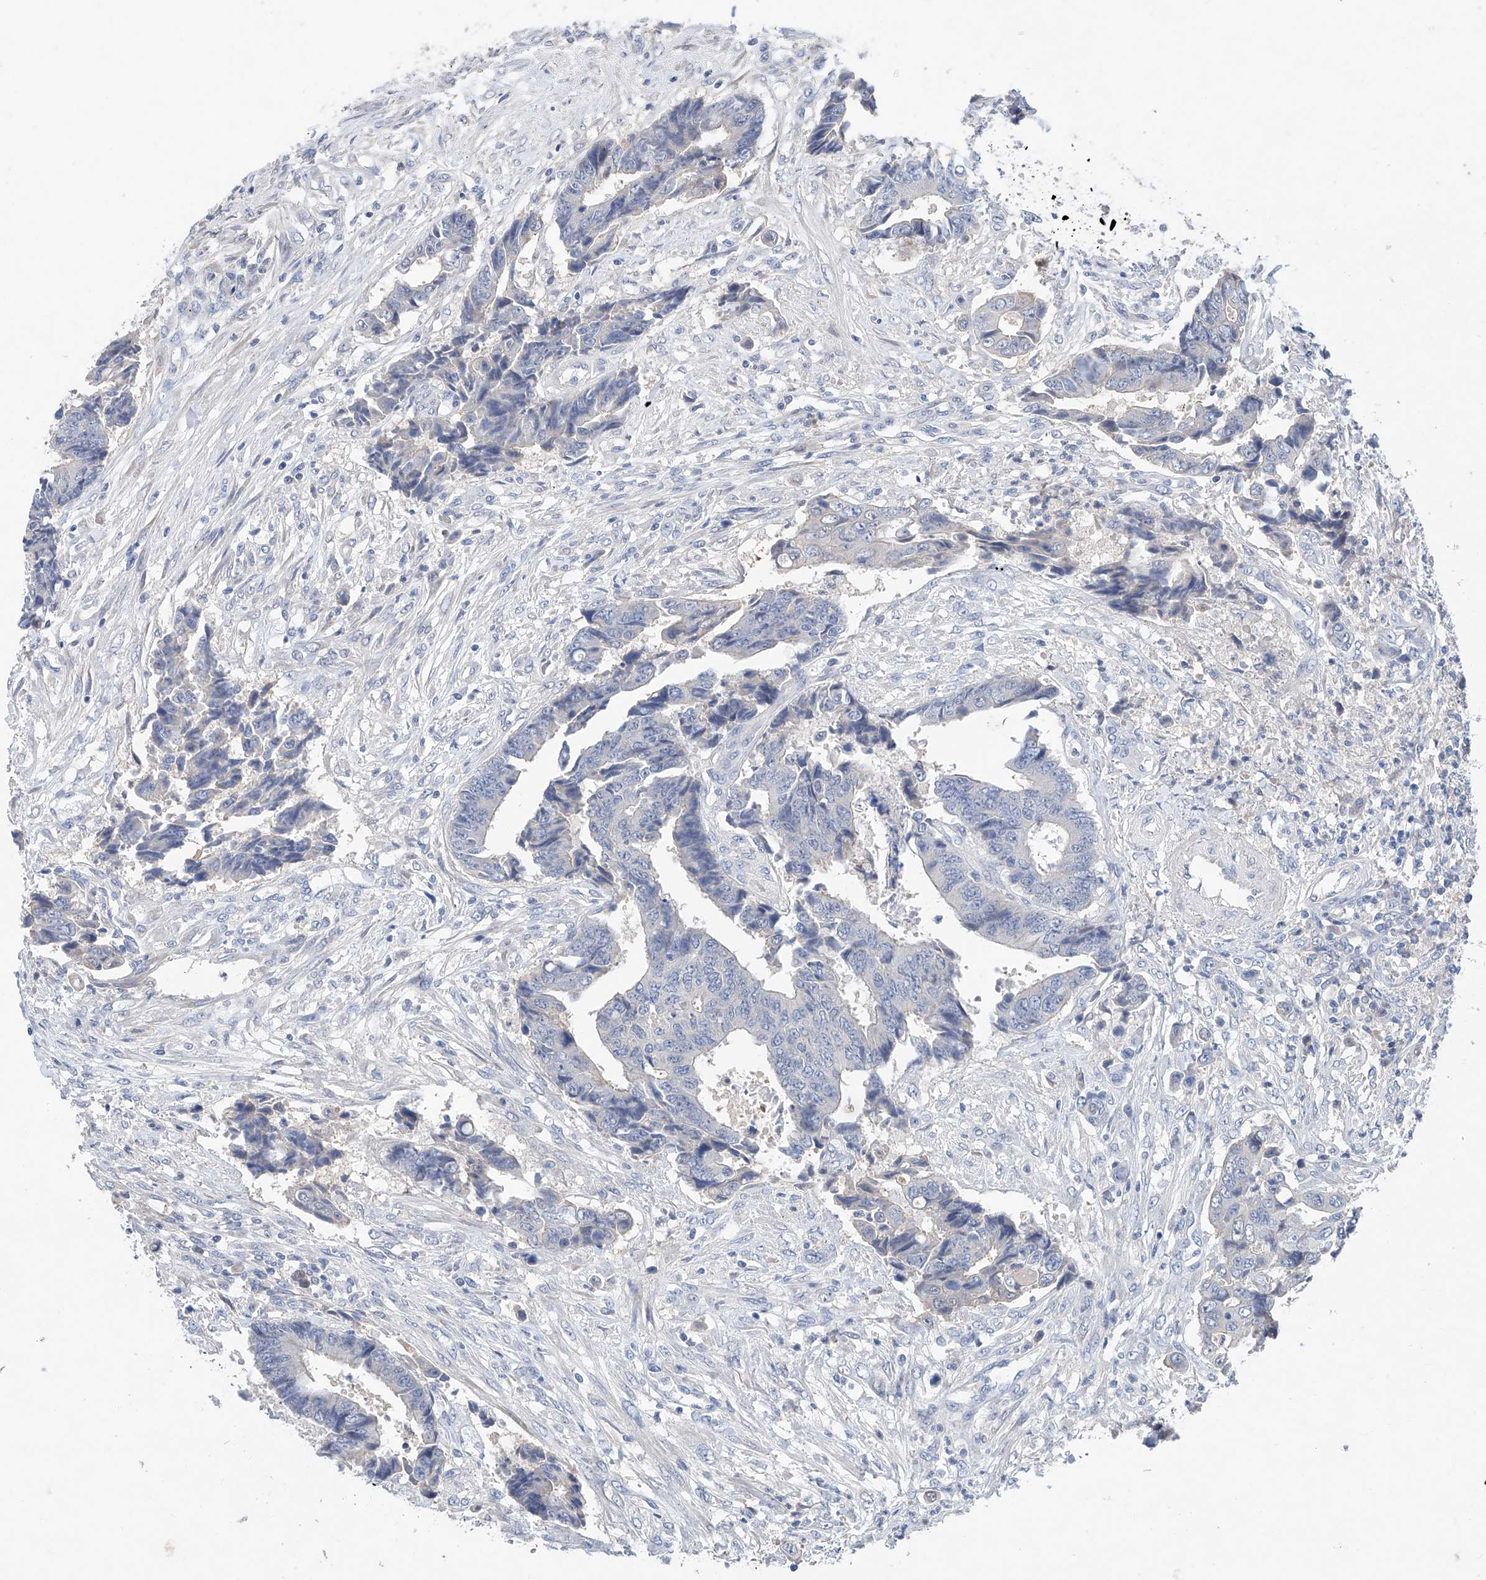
{"staining": {"intensity": "negative", "quantity": "none", "location": "none"}, "tissue": "colorectal cancer", "cell_type": "Tumor cells", "image_type": "cancer", "snomed": [{"axis": "morphology", "description": "Adenocarcinoma, NOS"}, {"axis": "topography", "description": "Rectum"}], "caption": "Colorectal adenocarcinoma was stained to show a protein in brown. There is no significant positivity in tumor cells.", "gene": "FUCA2", "patient": {"sex": "male", "age": 84}}